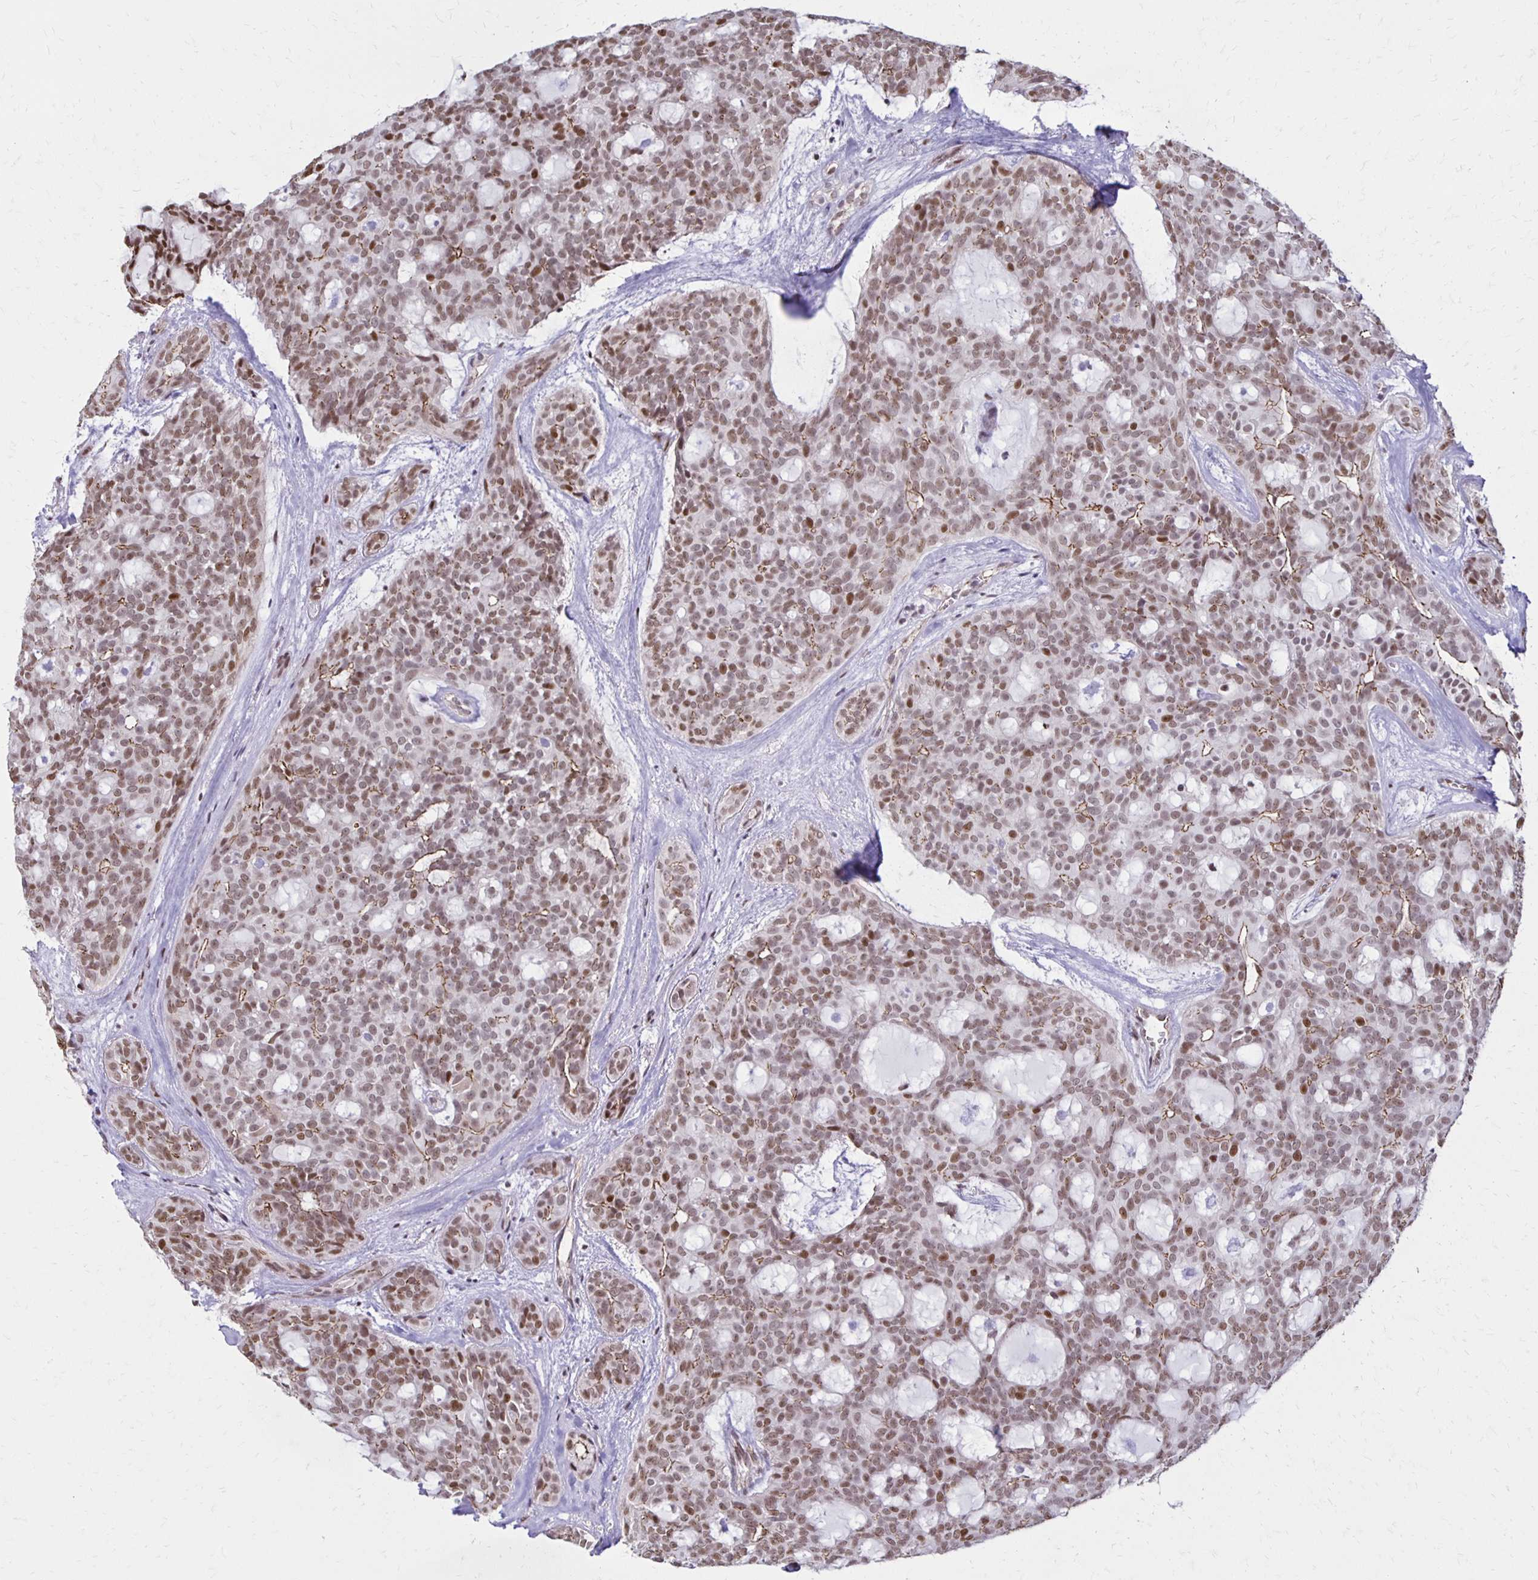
{"staining": {"intensity": "moderate", "quantity": ">75%", "location": "cytoplasmic/membranous,nuclear"}, "tissue": "head and neck cancer", "cell_type": "Tumor cells", "image_type": "cancer", "snomed": [{"axis": "morphology", "description": "Adenocarcinoma, NOS"}, {"axis": "topography", "description": "Head-Neck"}], "caption": "Protein expression analysis of human adenocarcinoma (head and neck) reveals moderate cytoplasmic/membranous and nuclear expression in approximately >75% of tumor cells. (Brightfield microscopy of DAB IHC at high magnification).", "gene": "DDB2", "patient": {"sex": "male", "age": 66}}